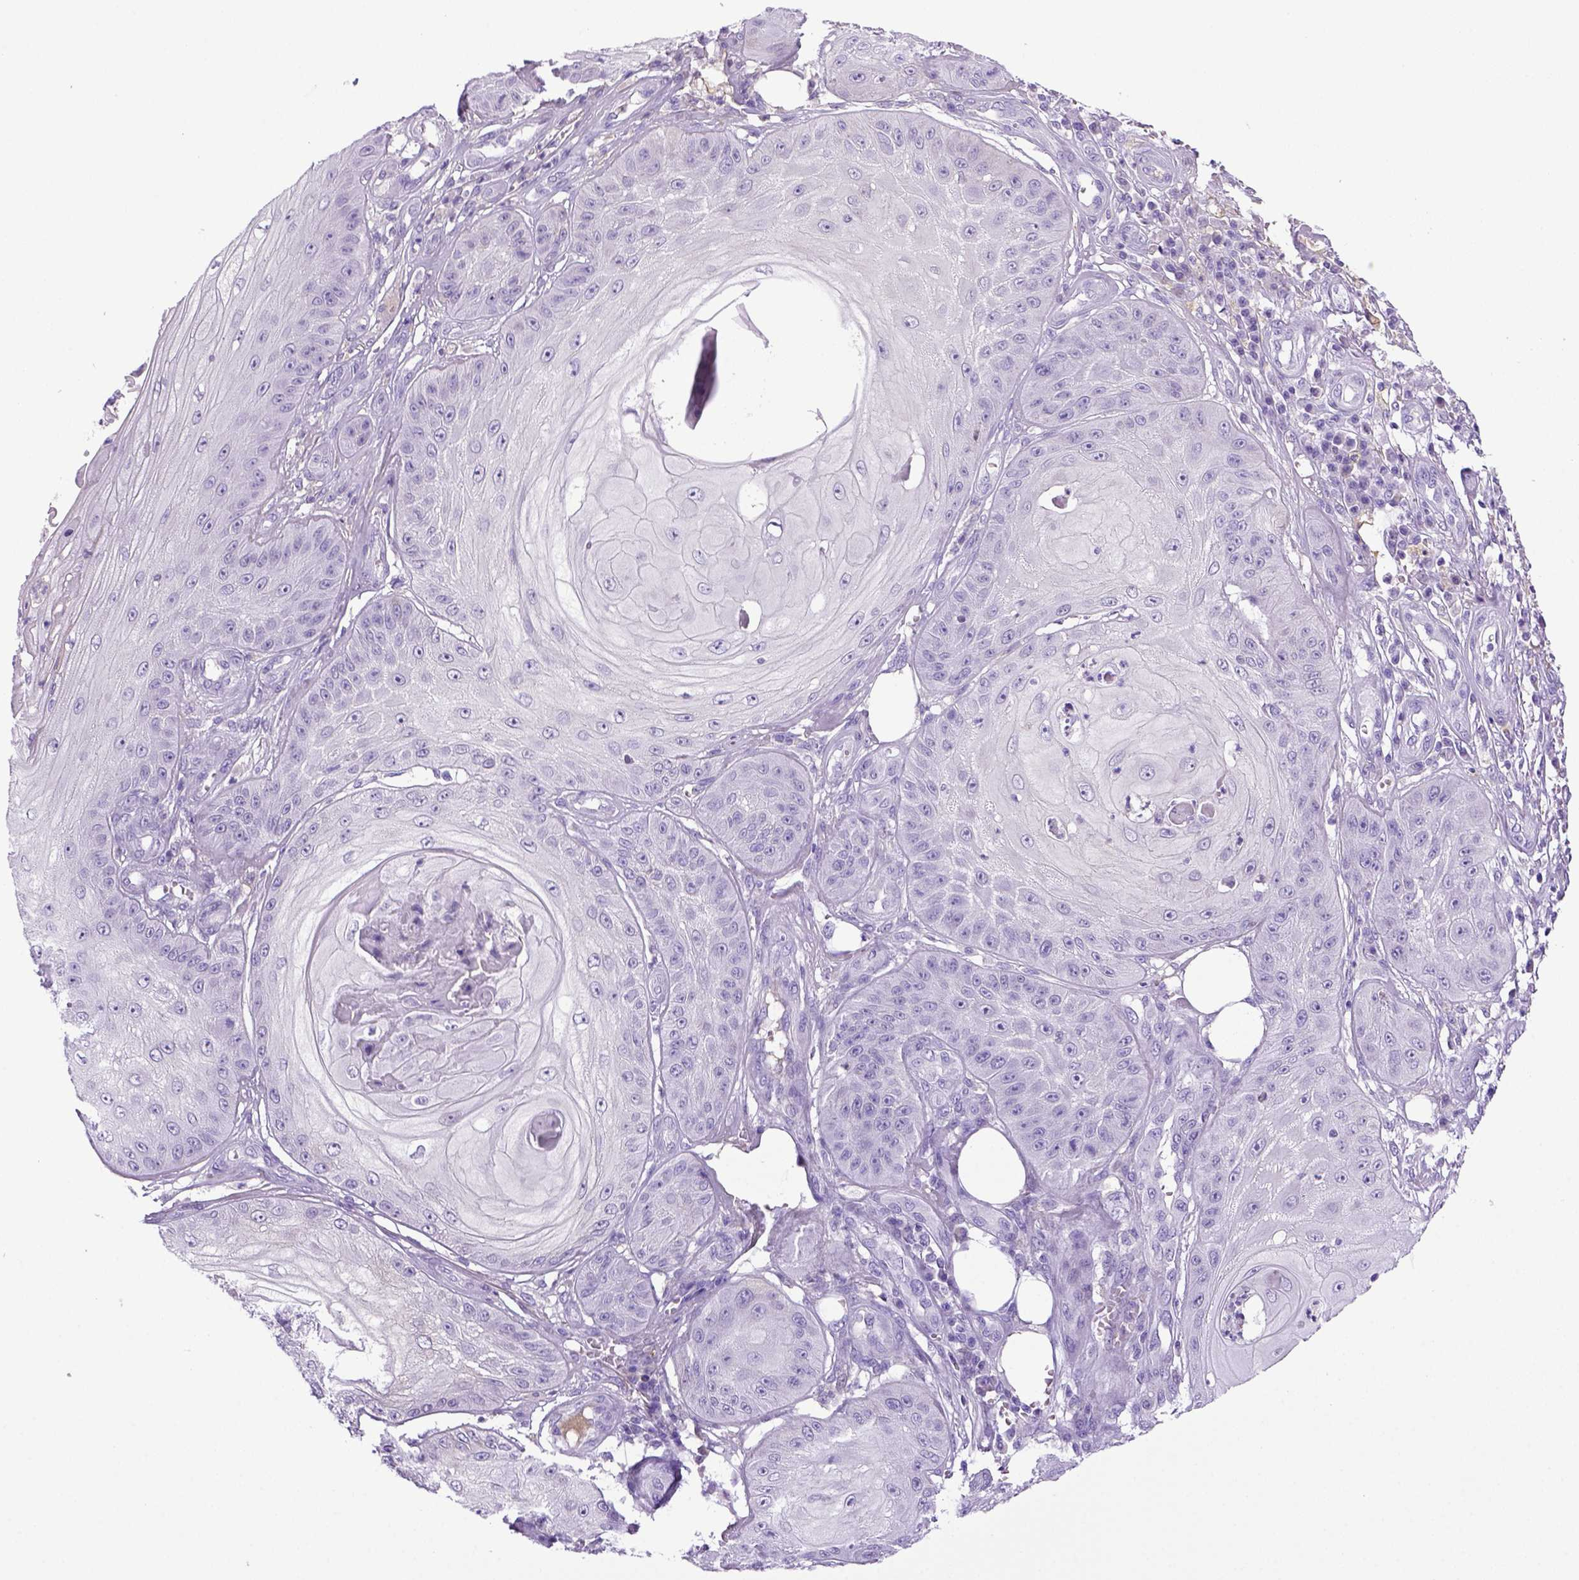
{"staining": {"intensity": "negative", "quantity": "none", "location": "none"}, "tissue": "skin cancer", "cell_type": "Tumor cells", "image_type": "cancer", "snomed": [{"axis": "morphology", "description": "Squamous cell carcinoma, NOS"}, {"axis": "topography", "description": "Skin"}], "caption": "Protein analysis of squamous cell carcinoma (skin) displays no significant positivity in tumor cells.", "gene": "ITIH4", "patient": {"sex": "male", "age": 70}}